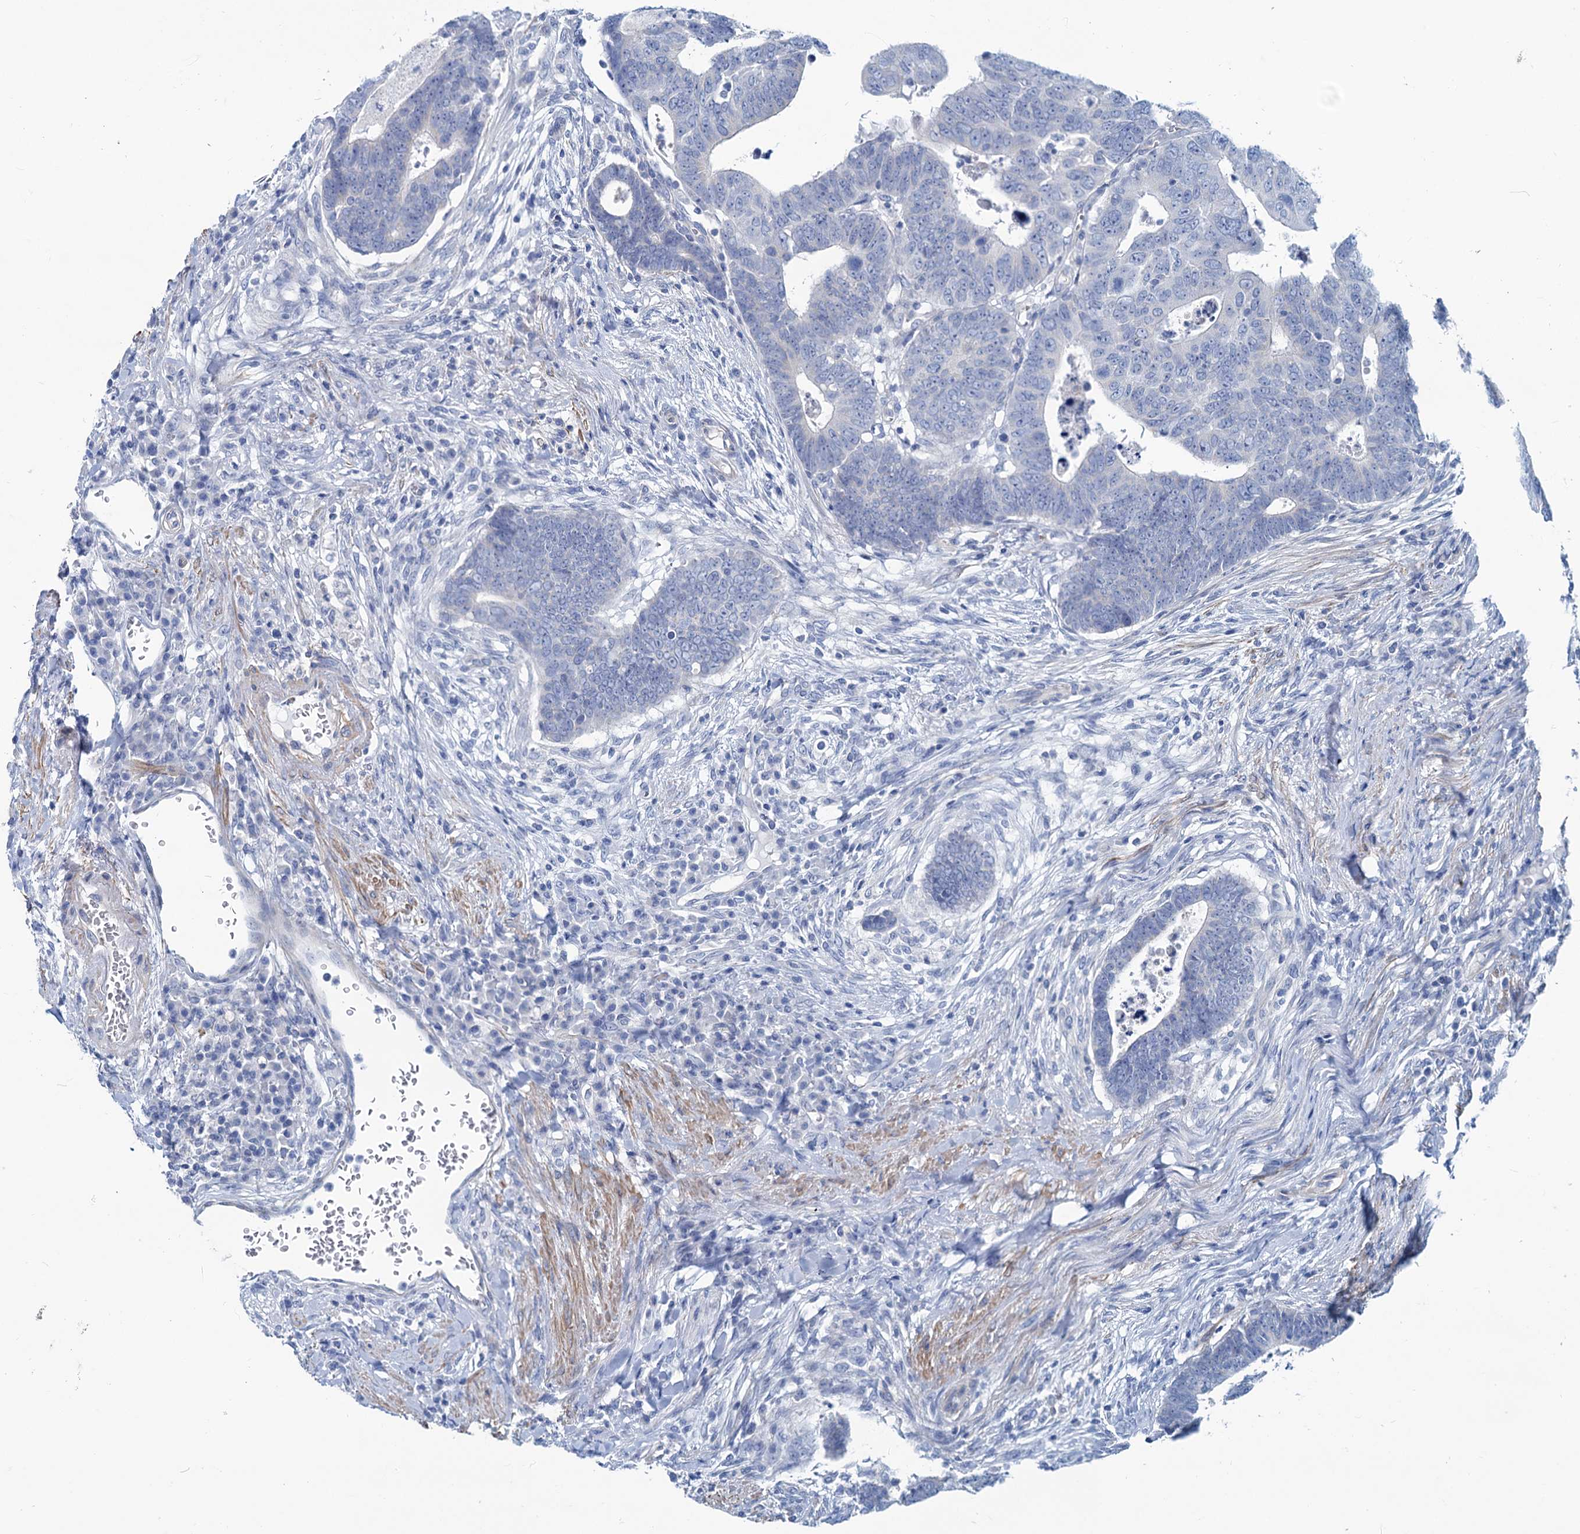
{"staining": {"intensity": "negative", "quantity": "none", "location": "none"}, "tissue": "colorectal cancer", "cell_type": "Tumor cells", "image_type": "cancer", "snomed": [{"axis": "morphology", "description": "Normal tissue, NOS"}, {"axis": "morphology", "description": "Adenocarcinoma, NOS"}, {"axis": "topography", "description": "Rectum"}], "caption": "DAB immunohistochemical staining of human colorectal cancer demonstrates no significant positivity in tumor cells.", "gene": "SLC1A3", "patient": {"sex": "female", "age": 65}}